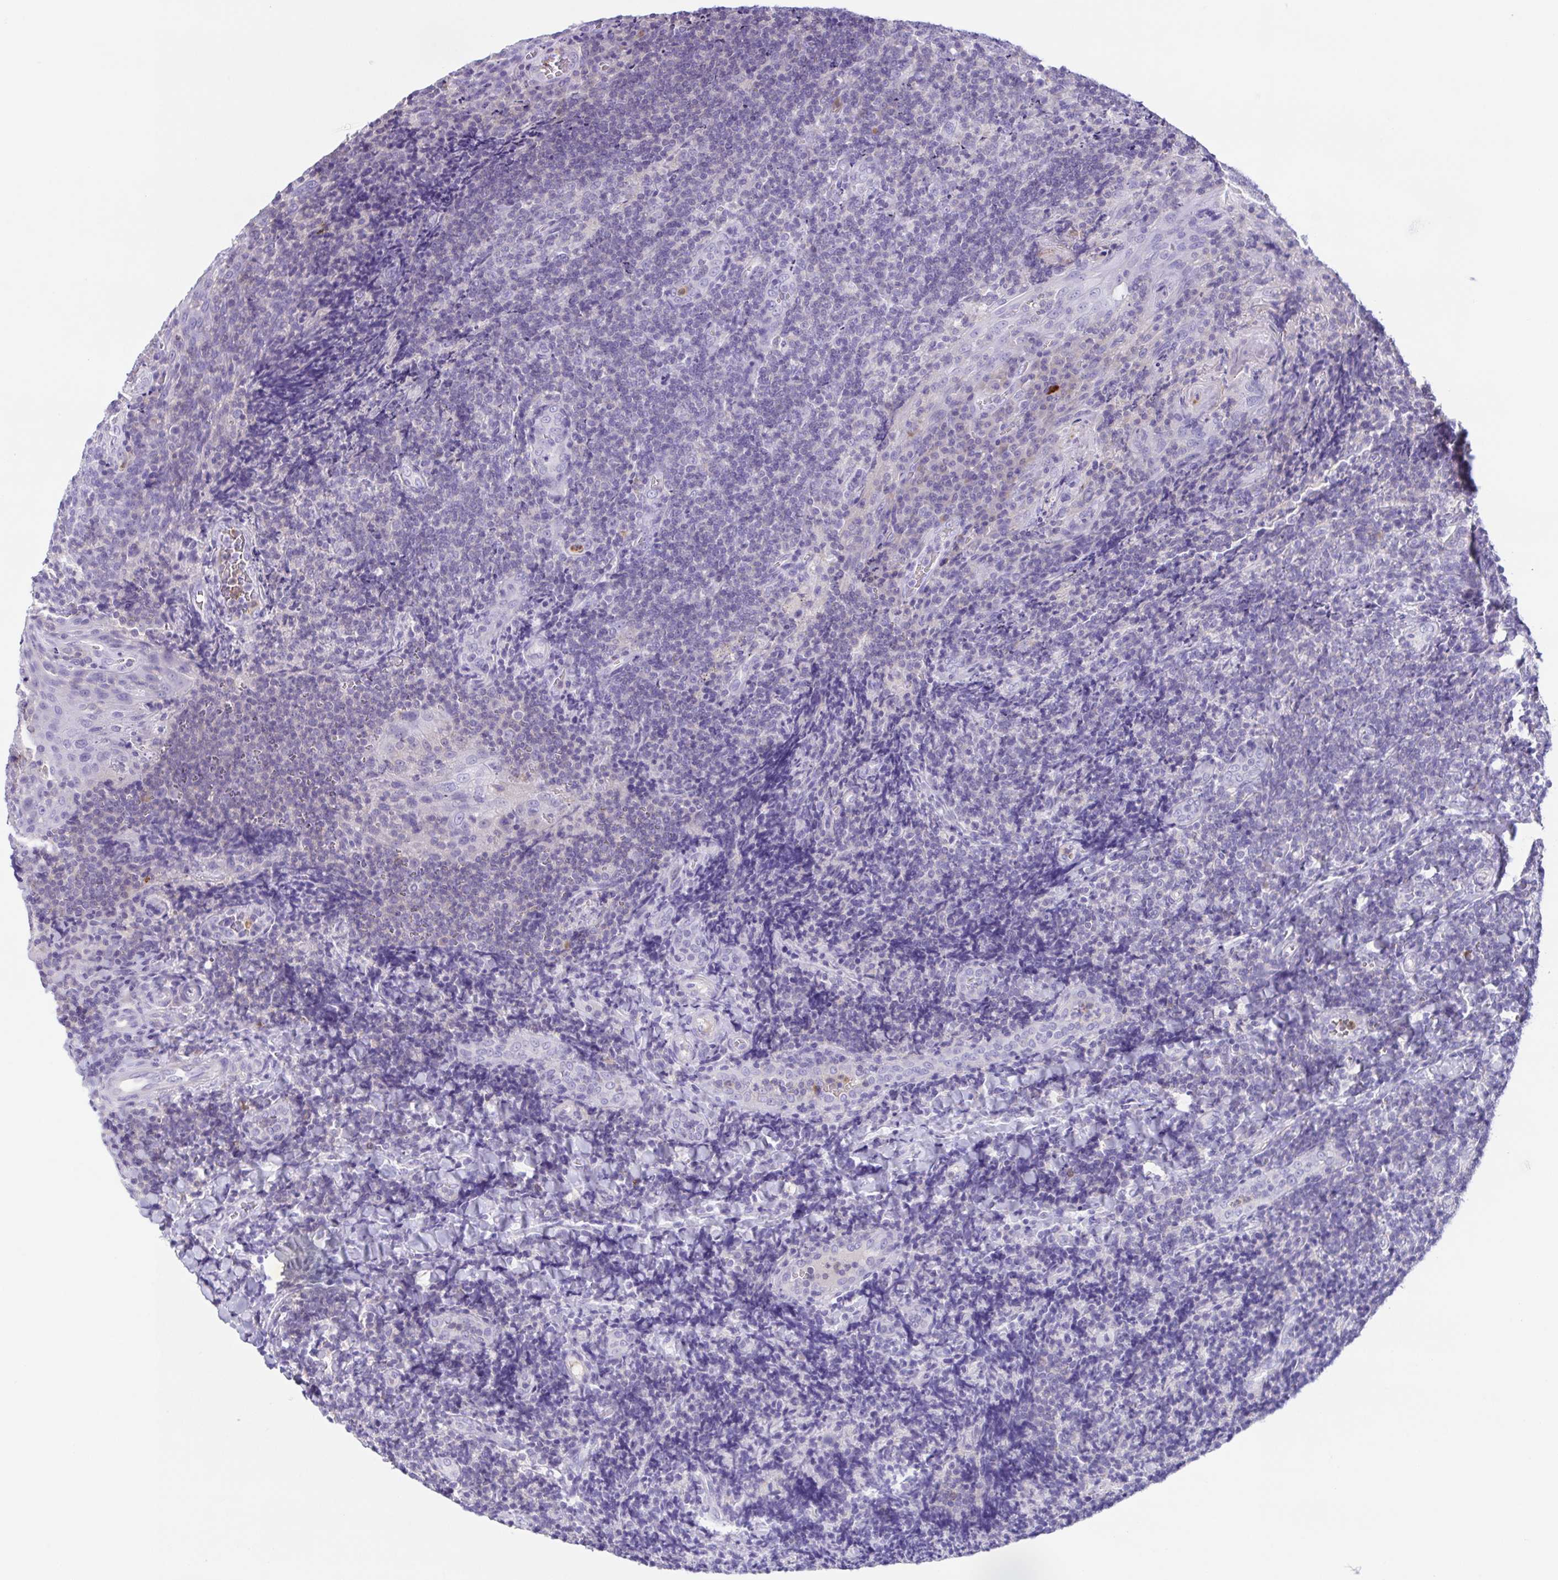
{"staining": {"intensity": "negative", "quantity": "none", "location": "none"}, "tissue": "tonsil", "cell_type": "Germinal center cells", "image_type": "normal", "snomed": [{"axis": "morphology", "description": "Normal tissue, NOS"}, {"axis": "topography", "description": "Tonsil"}], "caption": "This is a histopathology image of immunohistochemistry (IHC) staining of normal tonsil, which shows no staining in germinal center cells.", "gene": "ARPP21", "patient": {"sex": "male", "age": 17}}